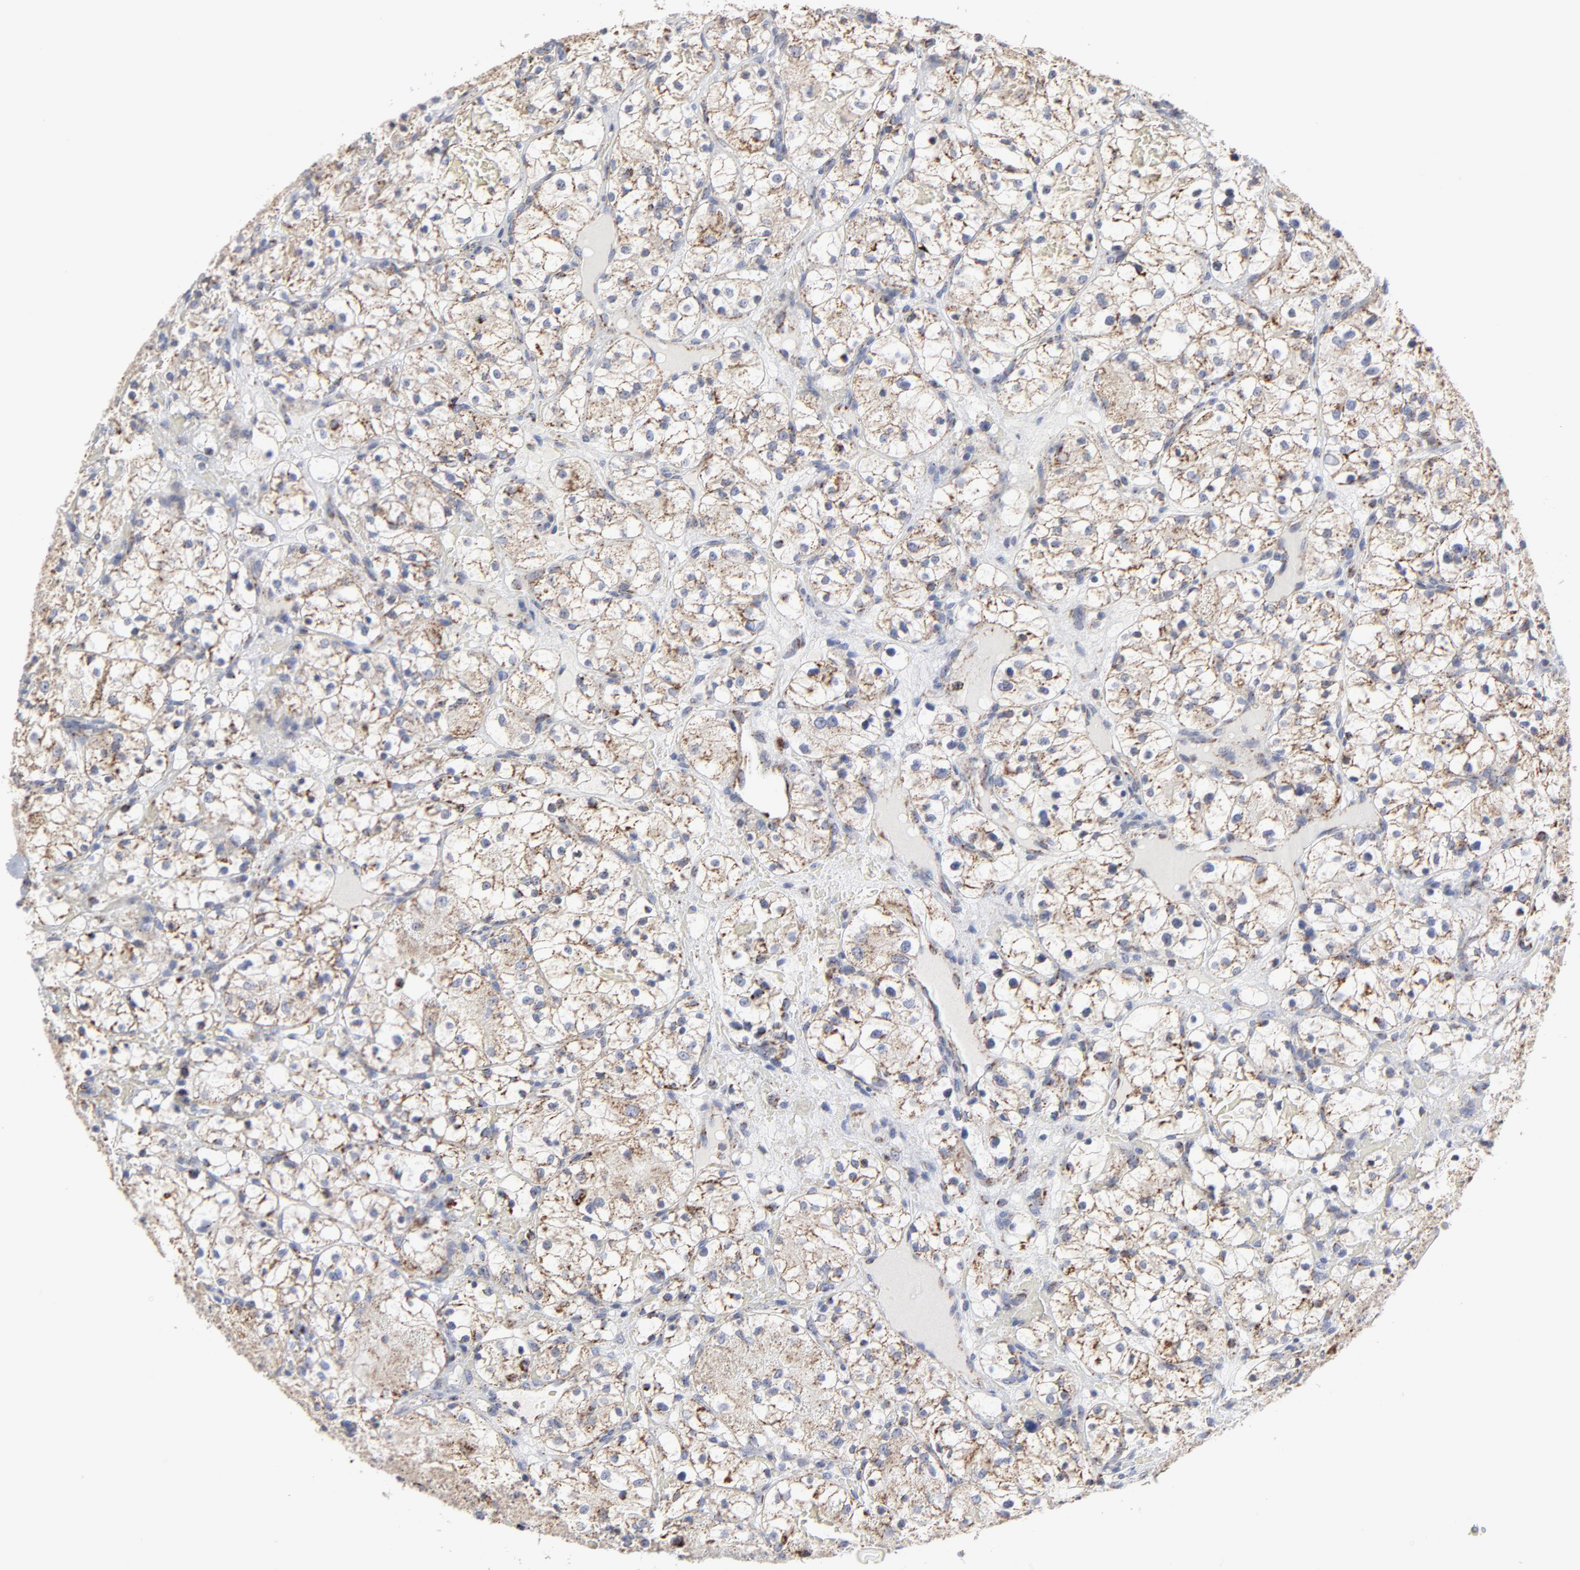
{"staining": {"intensity": "weak", "quantity": "<25%", "location": "cytoplasmic/membranous"}, "tissue": "renal cancer", "cell_type": "Tumor cells", "image_type": "cancer", "snomed": [{"axis": "morphology", "description": "Adenocarcinoma, NOS"}, {"axis": "topography", "description": "Kidney"}], "caption": "This is an immunohistochemistry micrograph of renal cancer (adenocarcinoma). There is no staining in tumor cells.", "gene": "TXNRD2", "patient": {"sex": "female", "age": 60}}